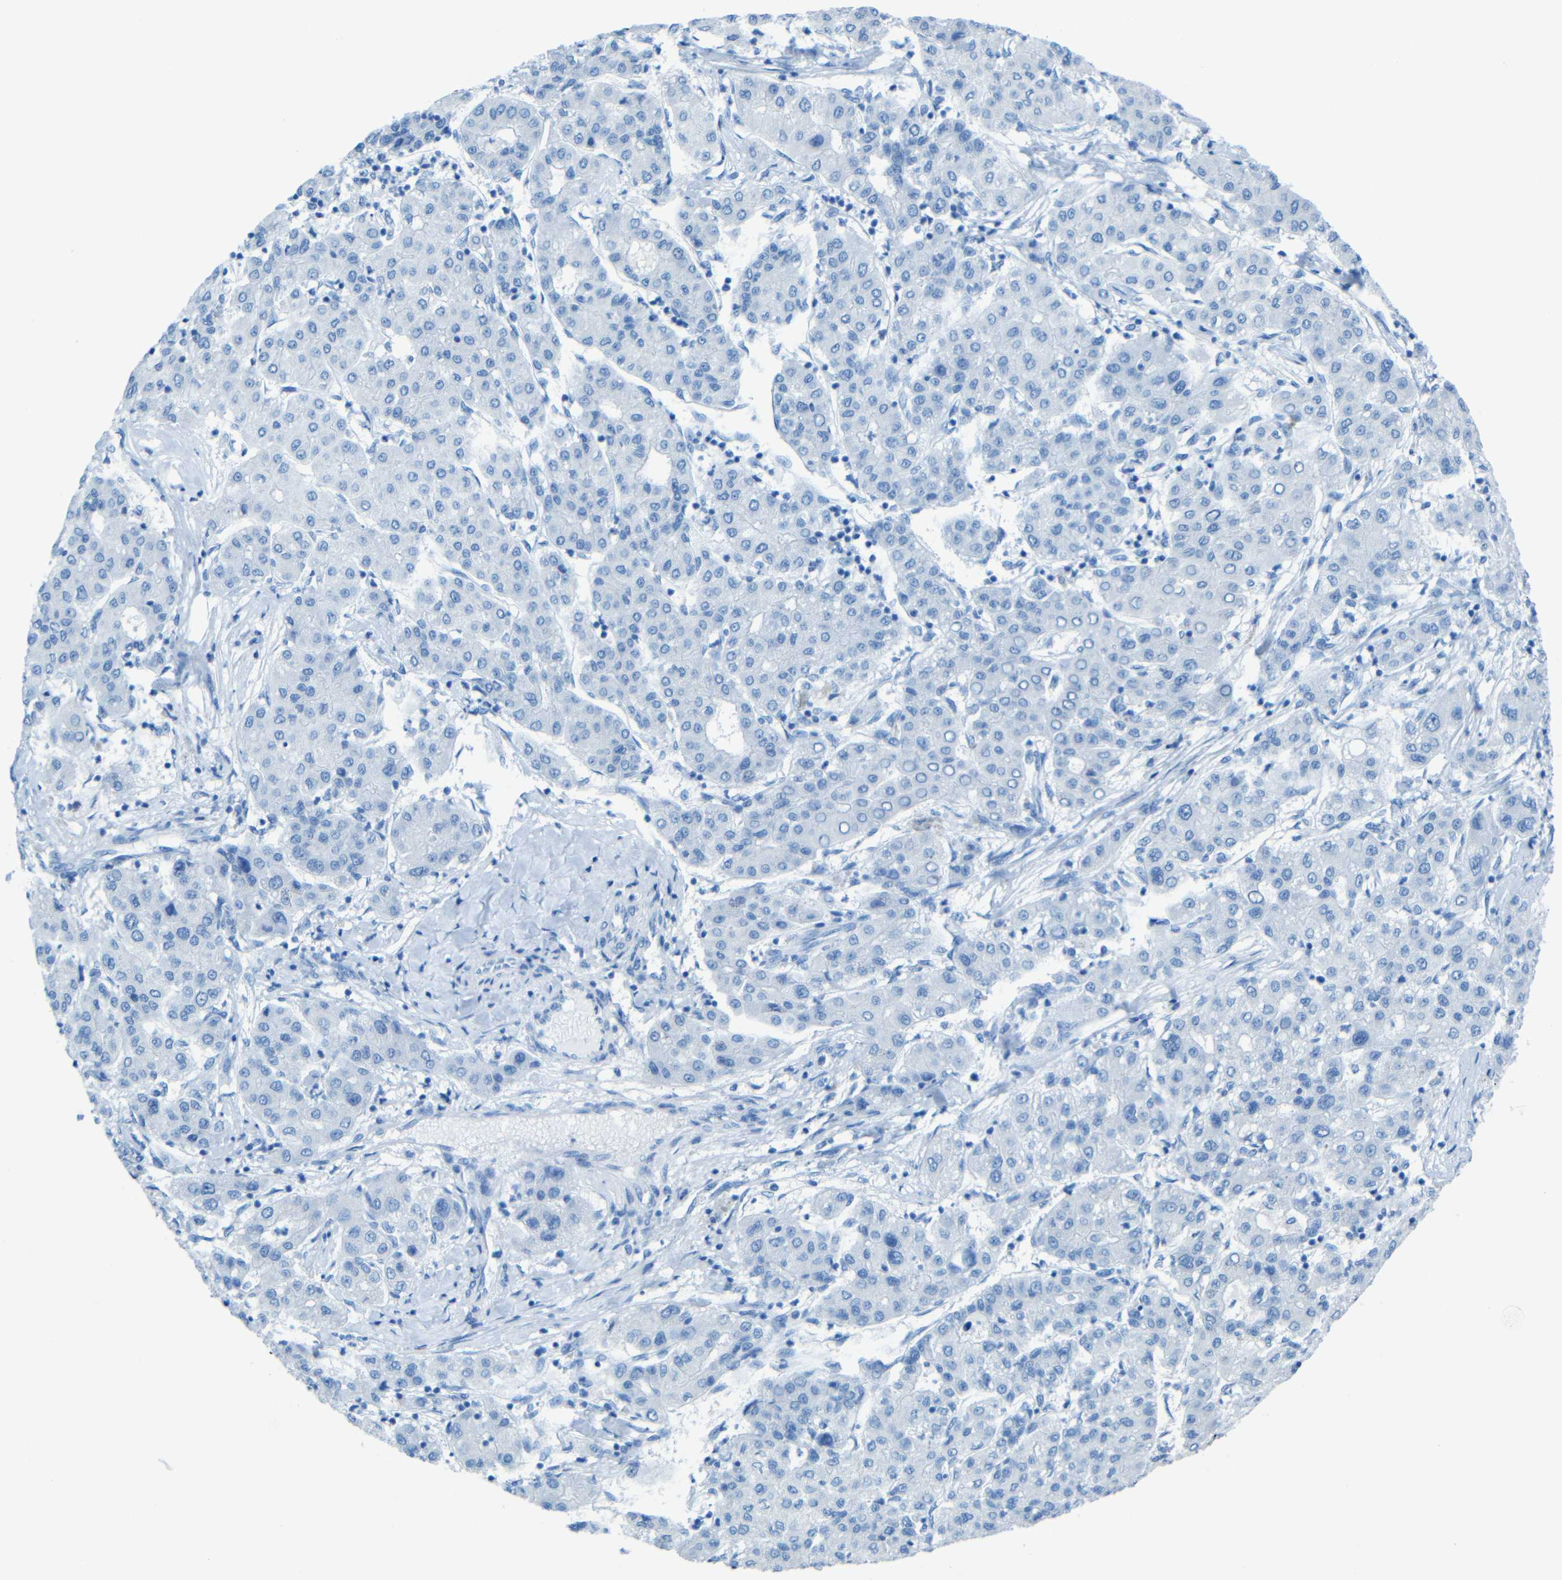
{"staining": {"intensity": "negative", "quantity": "none", "location": "none"}, "tissue": "liver cancer", "cell_type": "Tumor cells", "image_type": "cancer", "snomed": [{"axis": "morphology", "description": "Carcinoma, Hepatocellular, NOS"}, {"axis": "topography", "description": "Liver"}], "caption": "Immunohistochemistry (IHC) photomicrograph of human liver cancer (hepatocellular carcinoma) stained for a protein (brown), which shows no expression in tumor cells.", "gene": "TUBB4B", "patient": {"sex": "male", "age": 65}}